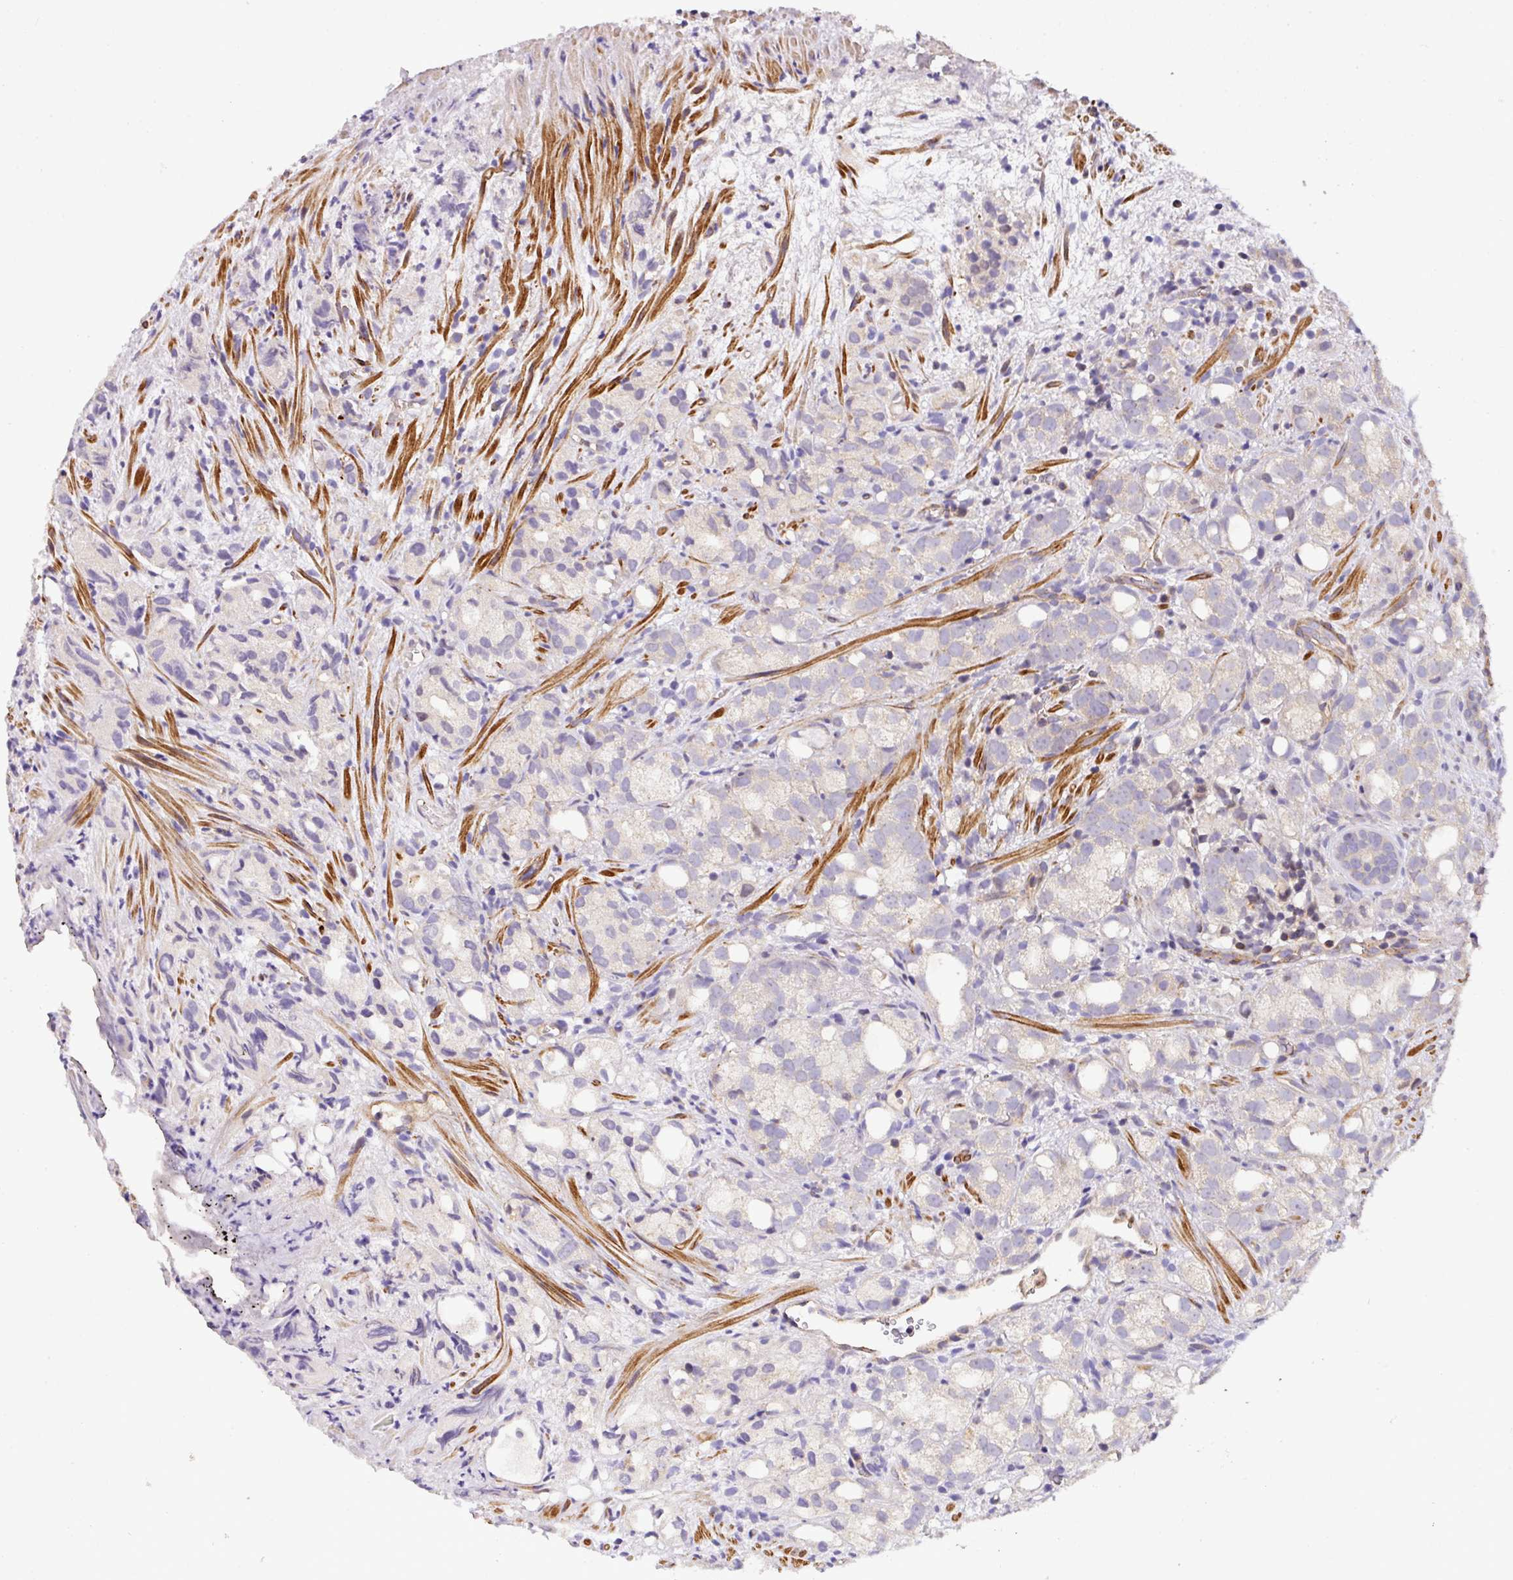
{"staining": {"intensity": "negative", "quantity": "none", "location": "none"}, "tissue": "prostate cancer", "cell_type": "Tumor cells", "image_type": "cancer", "snomed": [{"axis": "morphology", "description": "Adenocarcinoma, High grade"}, {"axis": "topography", "description": "Prostate"}], "caption": "This photomicrograph is of prostate high-grade adenocarcinoma stained with immunohistochemistry (IHC) to label a protein in brown with the nuclei are counter-stained blue. There is no staining in tumor cells.", "gene": "CASS4", "patient": {"sex": "male", "age": 82}}